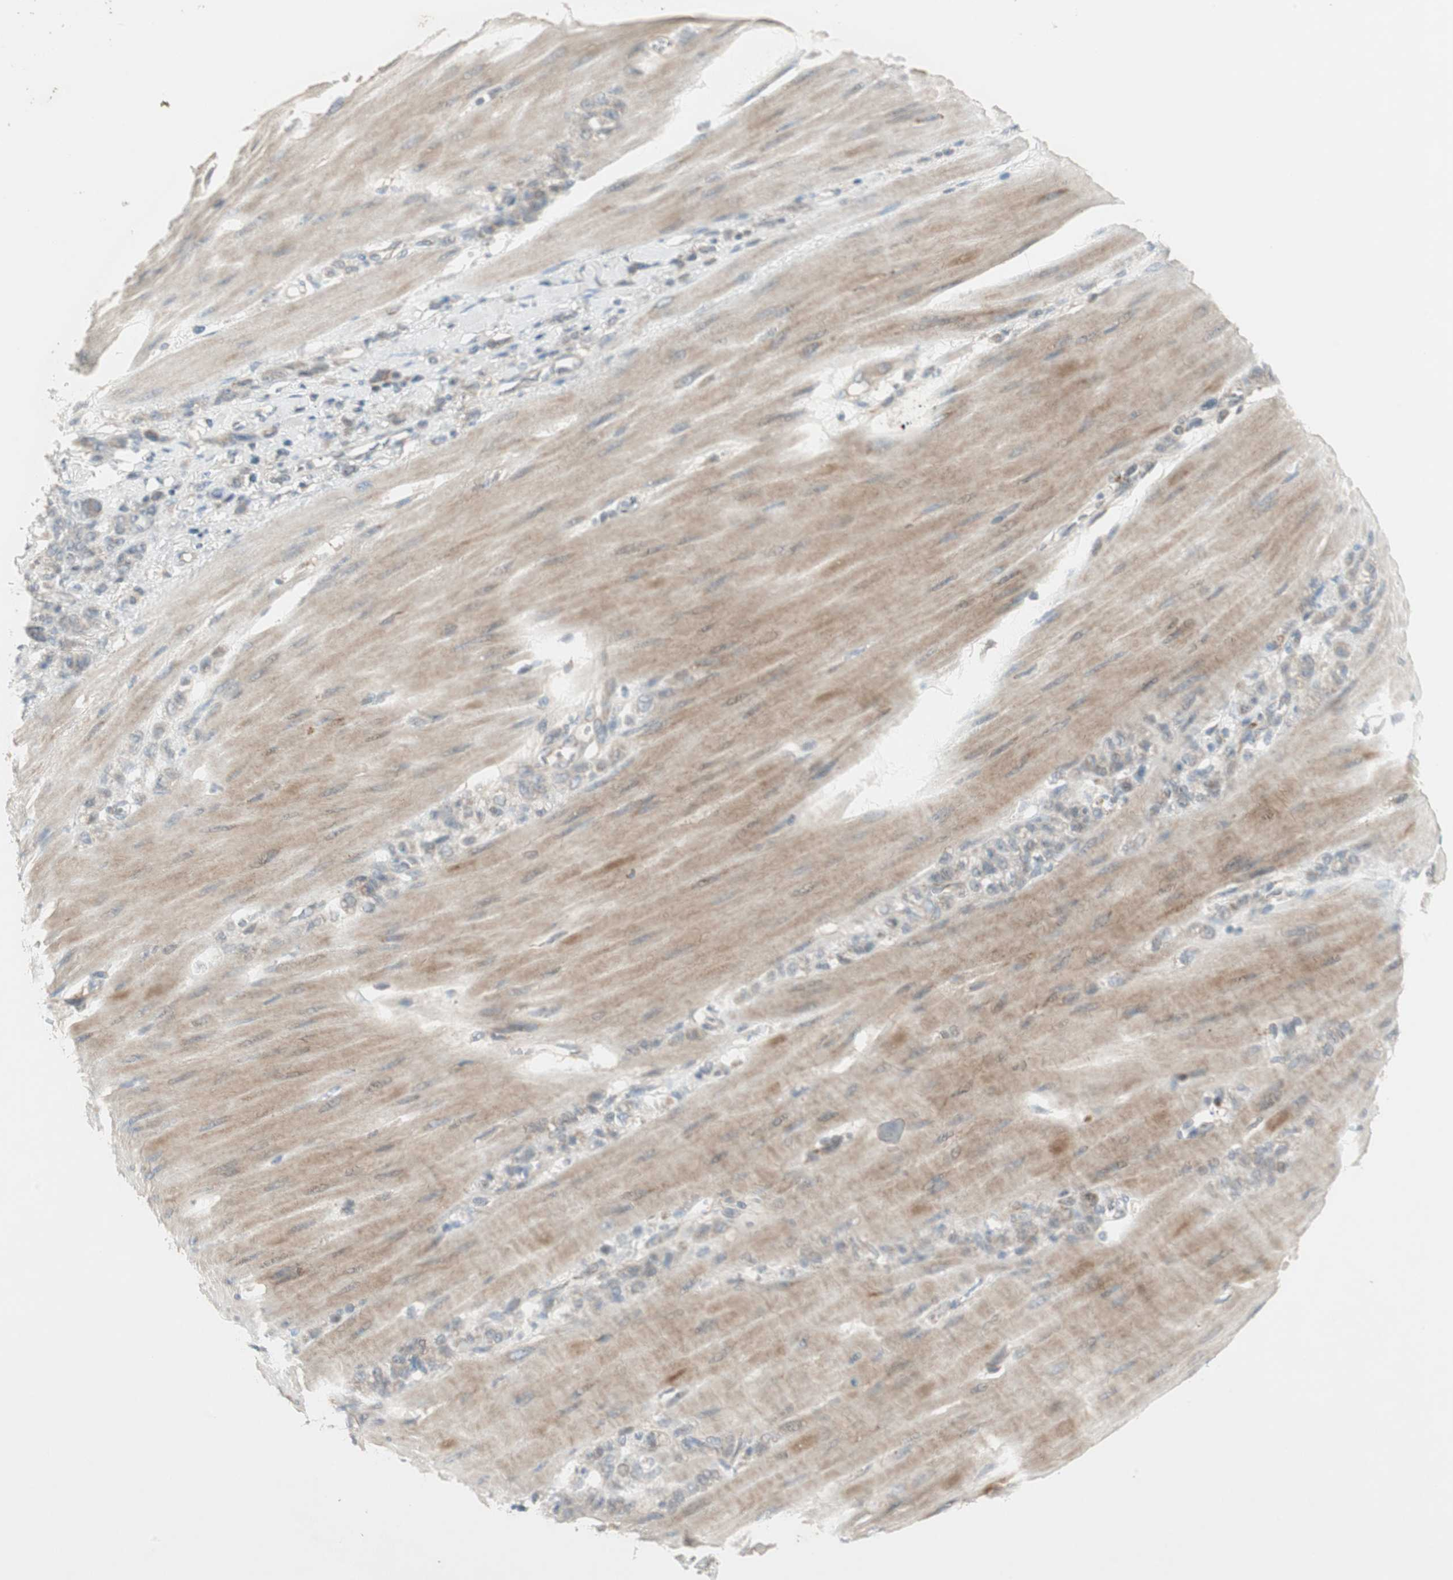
{"staining": {"intensity": "weak", "quantity": "25%-75%", "location": "cytoplasmic/membranous"}, "tissue": "stomach cancer", "cell_type": "Tumor cells", "image_type": "cancer", "snomed": [{"axis": "morphology", "description": "Adenocarcinoma, NOS"}, {"axis": "topography", "description": "Stomach"}], "caption": "IHC staining of adenocarcinoma (stomach), which displays low levels of weak cytoplasmic/membranous positivity in approximately 25%-75% of tumor cells indicating weak cytoplasmic/membranous protein positivity. The staining was performed using DAB (brown) for protein detection and nuclei were counterstained in hematoxylin (blue).", "gene": "USP2", "patient": {"sex": "male", "age": 82}}